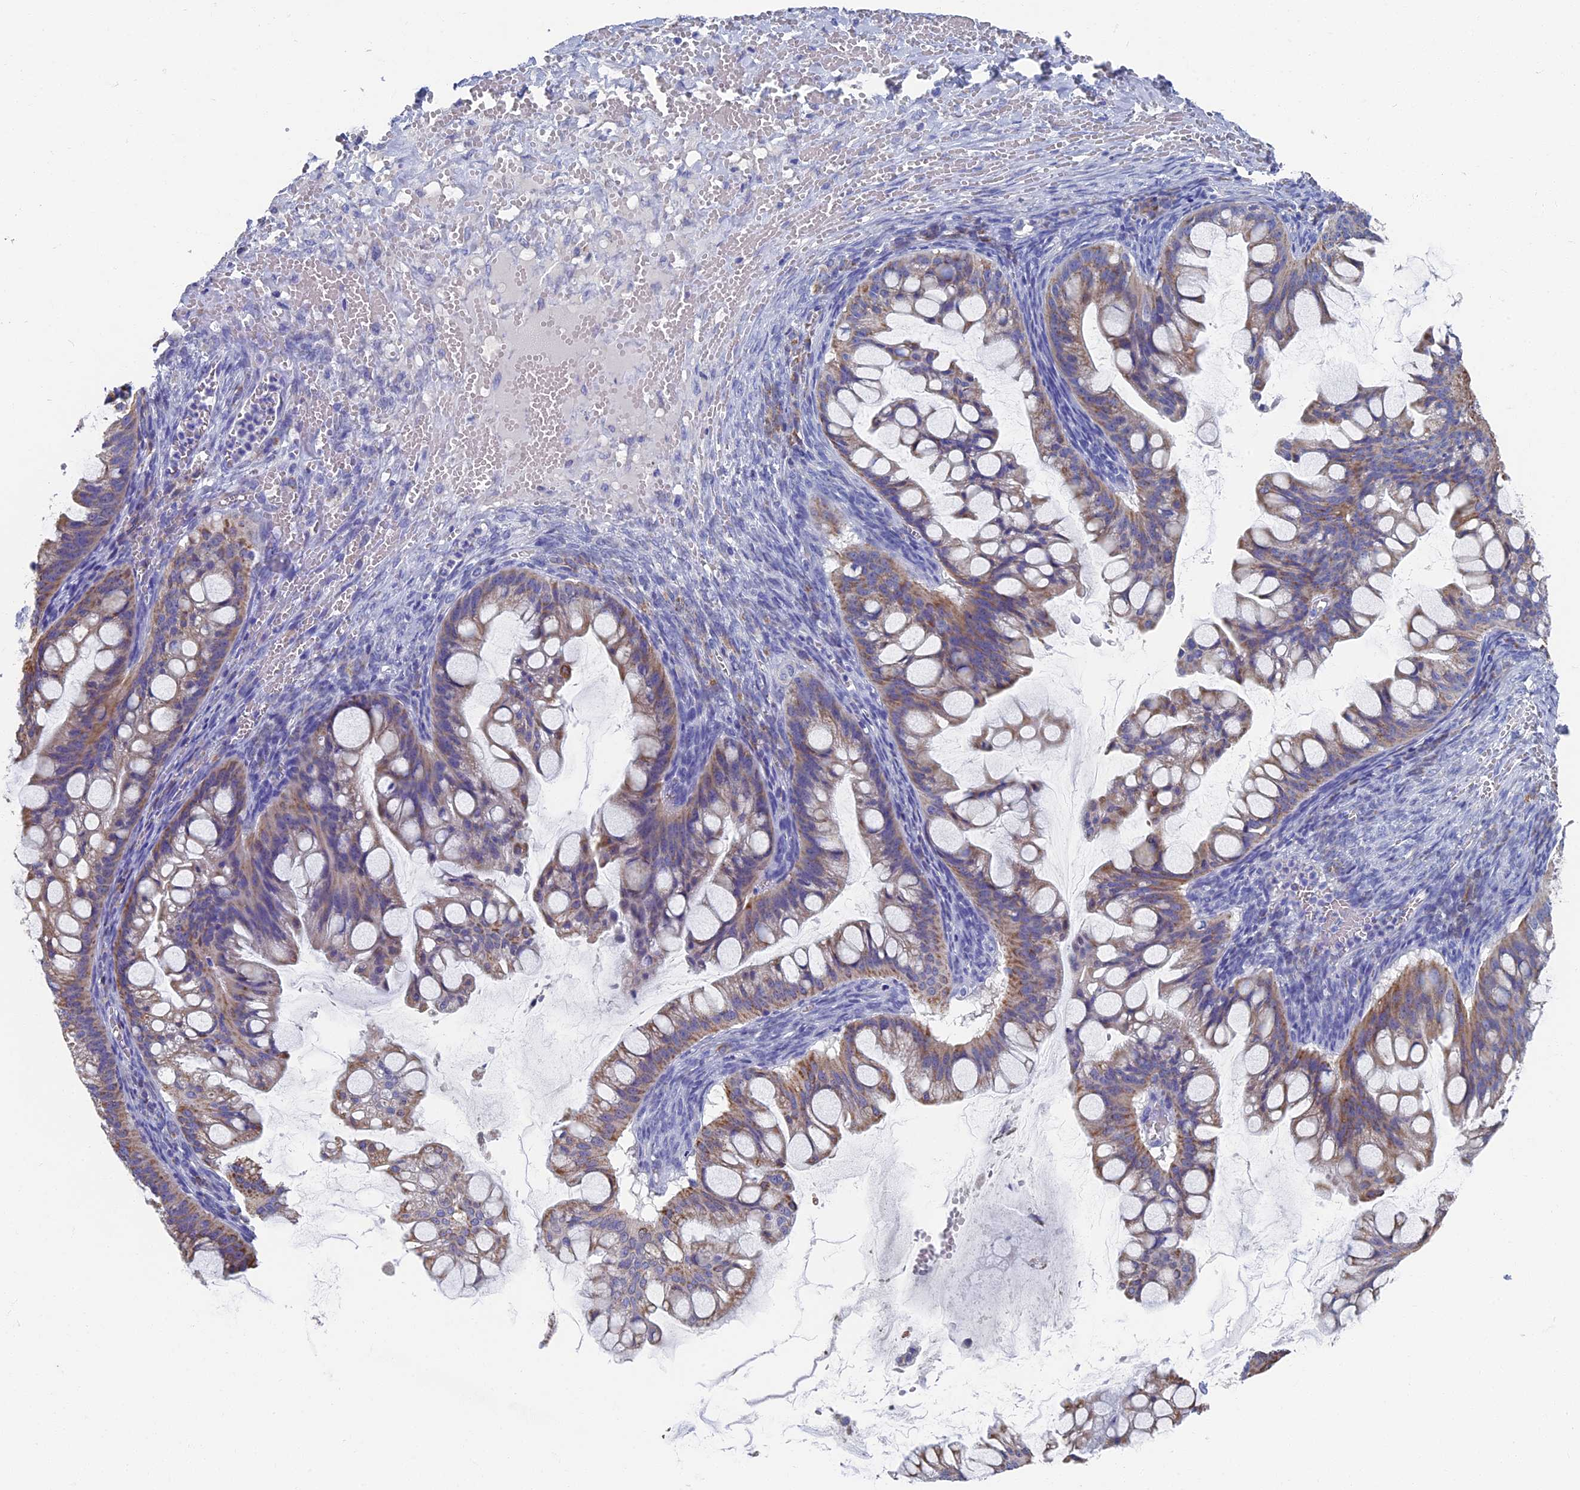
{"staining": {"intensity": "moderate", "quantity": "<25%", "location": "cytoplasmic/membranous"}, "tissue": "ovarian cancer", "cell_type": "Tumor cells", "image_type": "cancer", "snomed": [{"axis": "morphology", "description": "Cystadenocarcinoma, mucinous, NOS"}, {"axis": "topography", "description": "Ovary"}], "caption": "Moderate cytoplasmic/membranous positivity is appreciated in about <25% of tumor cells in mucinous cystadenocarcinoma (ovarian).", "gene": "OAT", "patient": {"sex": "female", "age": 73}}